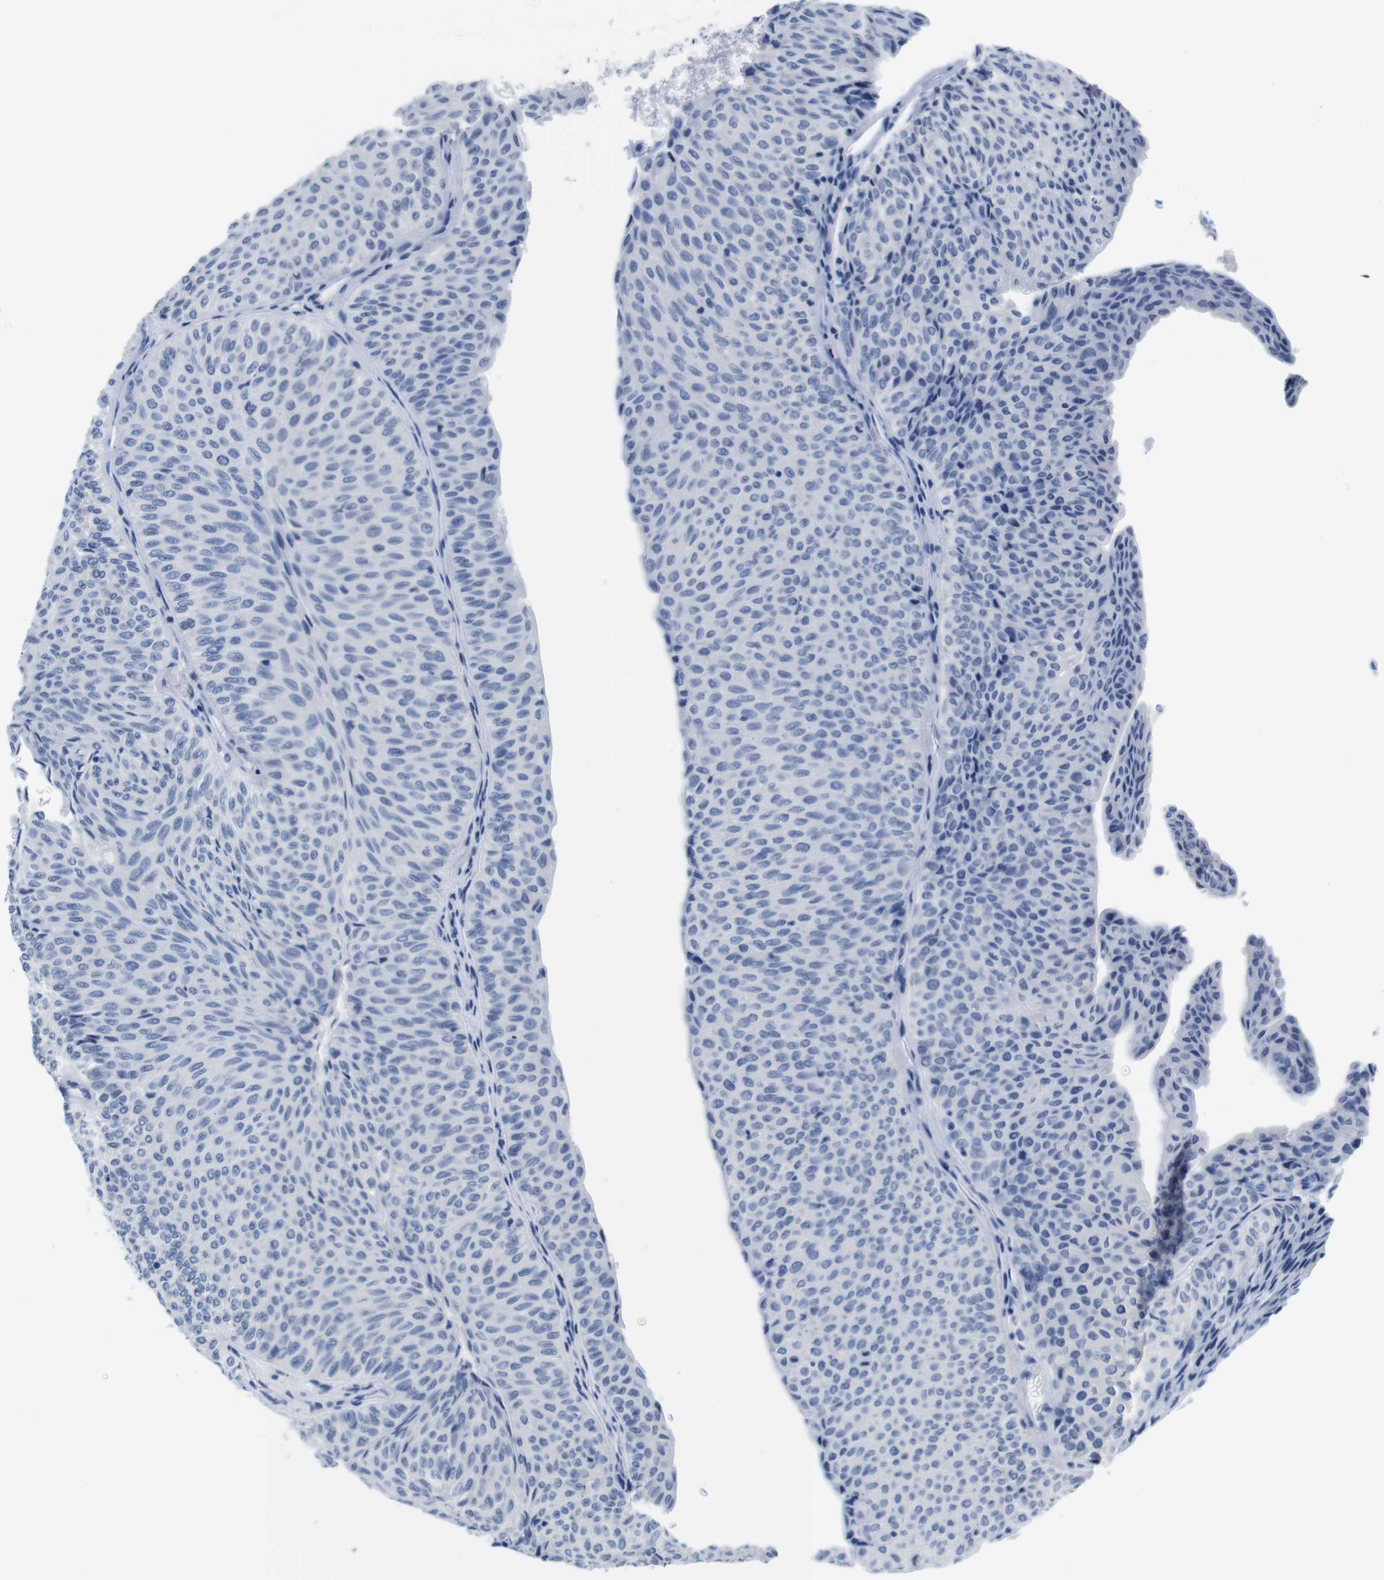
{"staining": {"intensity": "negative", "quantity": "none", "location": "none"}, "tissue": "urothelial cancer", "cell_type": "Tumor cells", "image_type": "cancer", "snomed": [{"axis": "morphology", "description": "Urothelial carcinoma, Low grade"}, {"axis": "topography", "description": "Urinary bladder"}], "caption": "Immunohistochemistry (IHC) photomicrograph of neoplastic tissue: urothelial cancer stained with DAB (3,3'-diaminobenzidine) demonstrates no significant protein positivity in tumor cells. (DAB (3,3'-diaminobenzidine) immunohistochemistry (IHC) visualized using brightfield microscopy, high magnification).", "gene": "MAP6", "patient": {"sex": "male", "age": 78}}